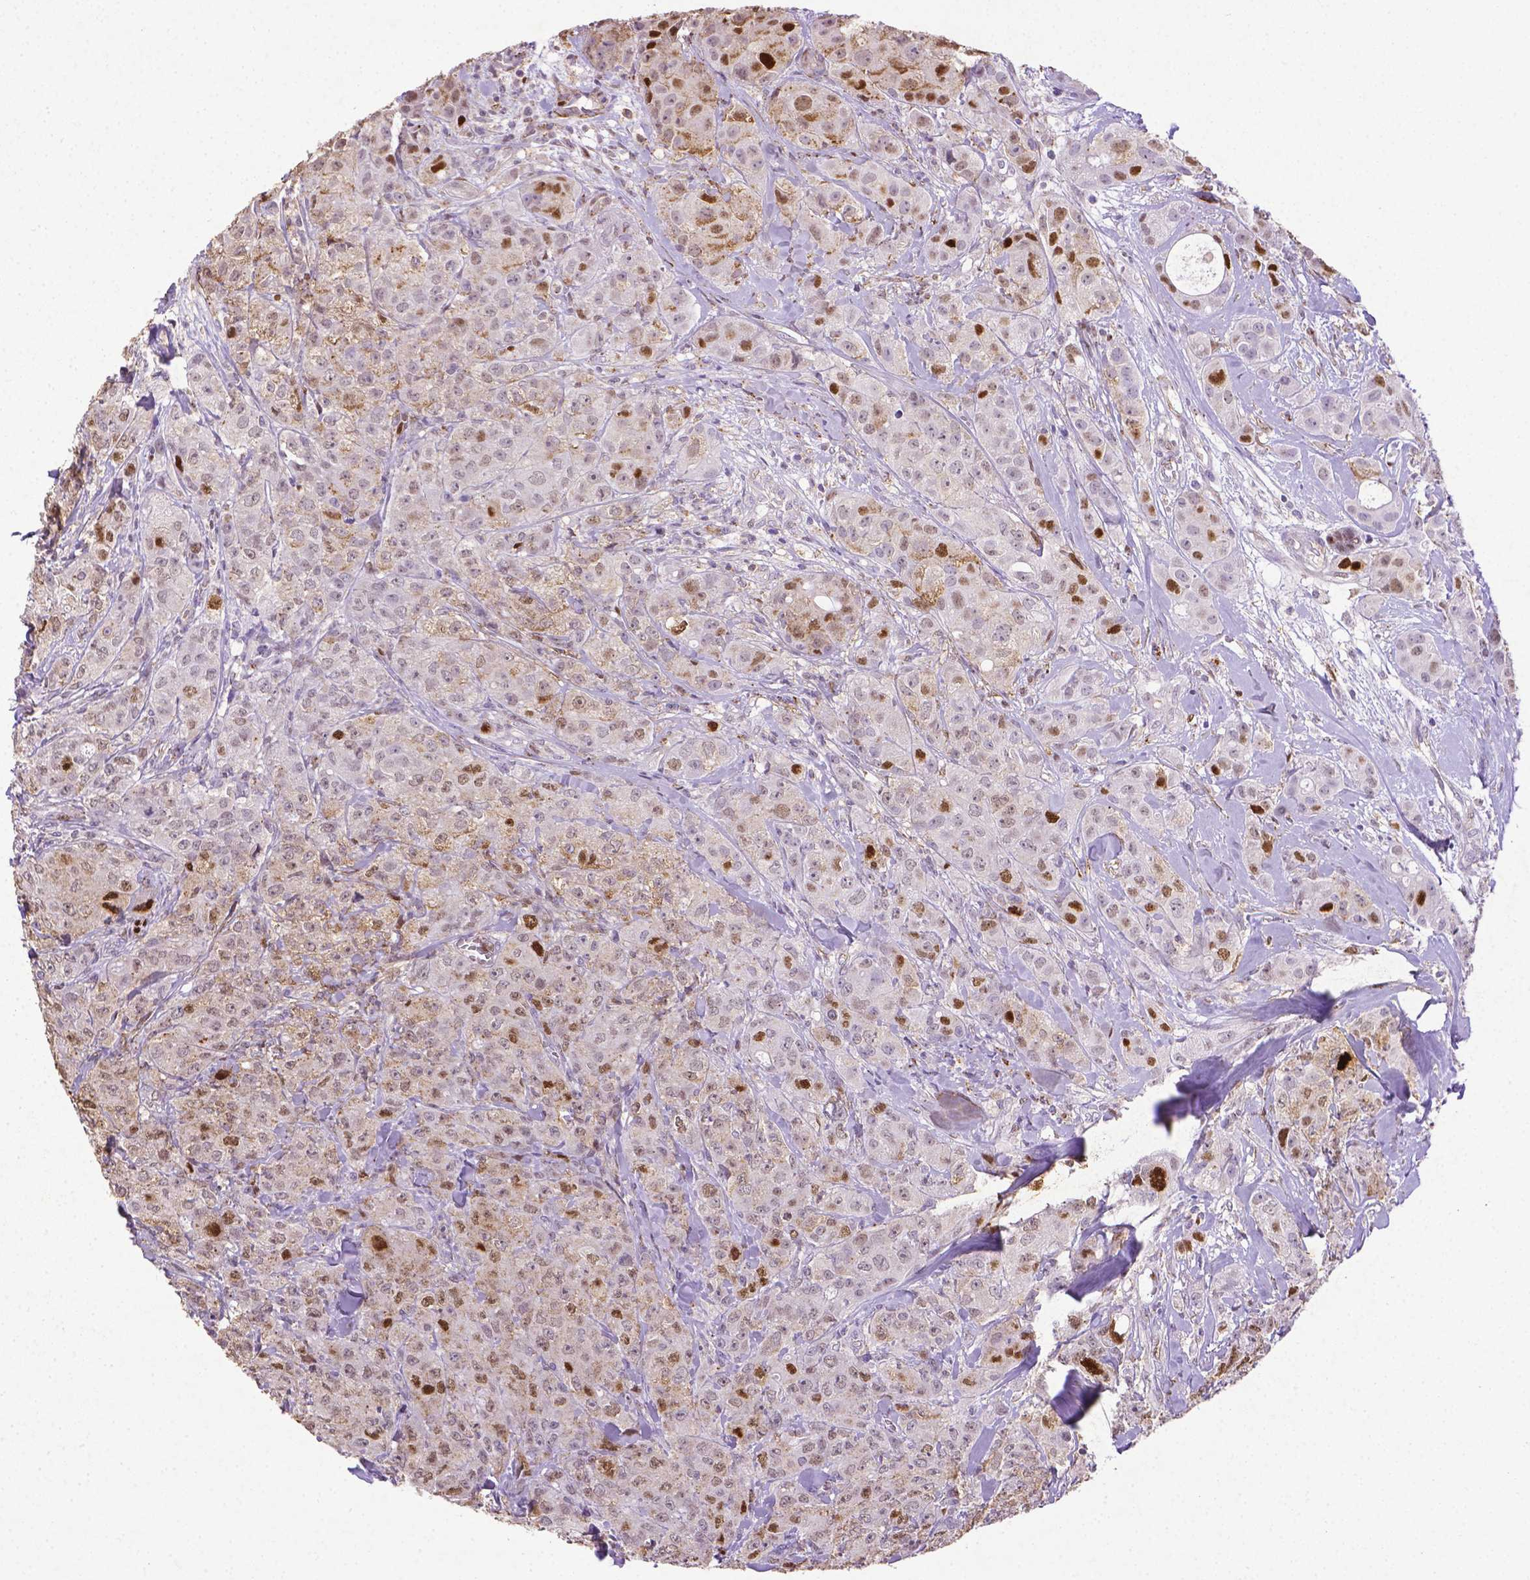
{"staining": {"intensity": "moderate", "quantity": "<25%", "location": "nuclear"}, "tissue": "breast cancer", "cell_type": "Tumor cells", "image_type": "cancer", "snomed": [{"axis": "morphology", "description": "Duct carcinoma"}, {"axis": "topography", "description": "Breast"}], "caption": "Approximately <25% of tumor cells in breast cancer exhibit moderate nuclear protein expression as visualized by brown immunohistochemical staining.", "gene": "CDKN1A", "patient": {"sex": "female", "age": 43}}